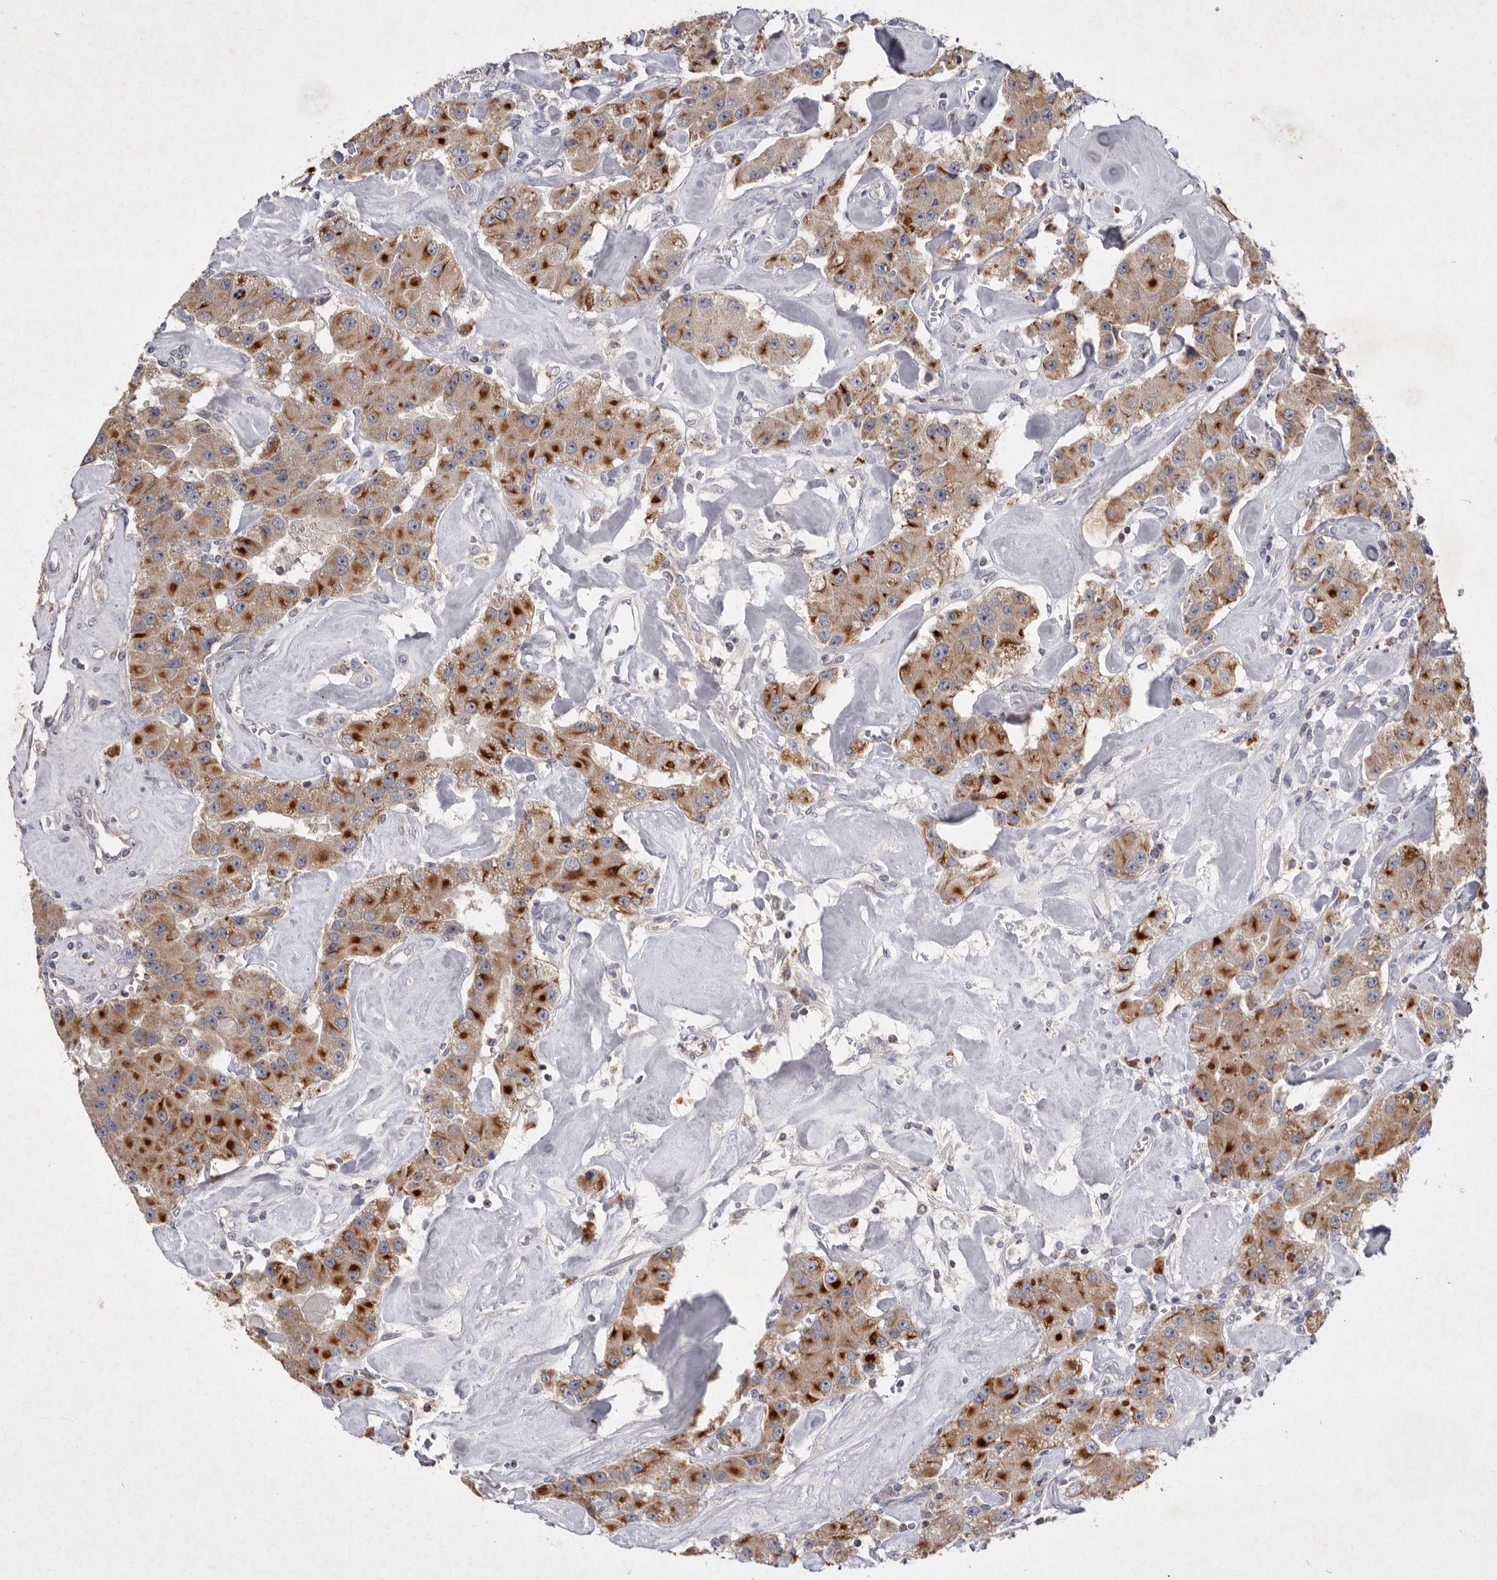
{"staining": {"intensity": "strong", "quantity": ">75%", "location": "cytoplasmic/membranous"}, "tissue": "carcinoid", "cell_type": "Tumor cells", "image_type": "cancer", "snomed": [{"axis": "morphology", "description": "Carcinoid, malignant, NOS"}, {"axis": "topography", "description": "Pancreas"}], "caption": "Protein analysis of malignant carcinoid tissue demonstrates strong cytoplasmic/membranous staining in about >75% of tumor cells.", "gene": "TNFSF14", "patient": {"sex": "male", "age": 41}}